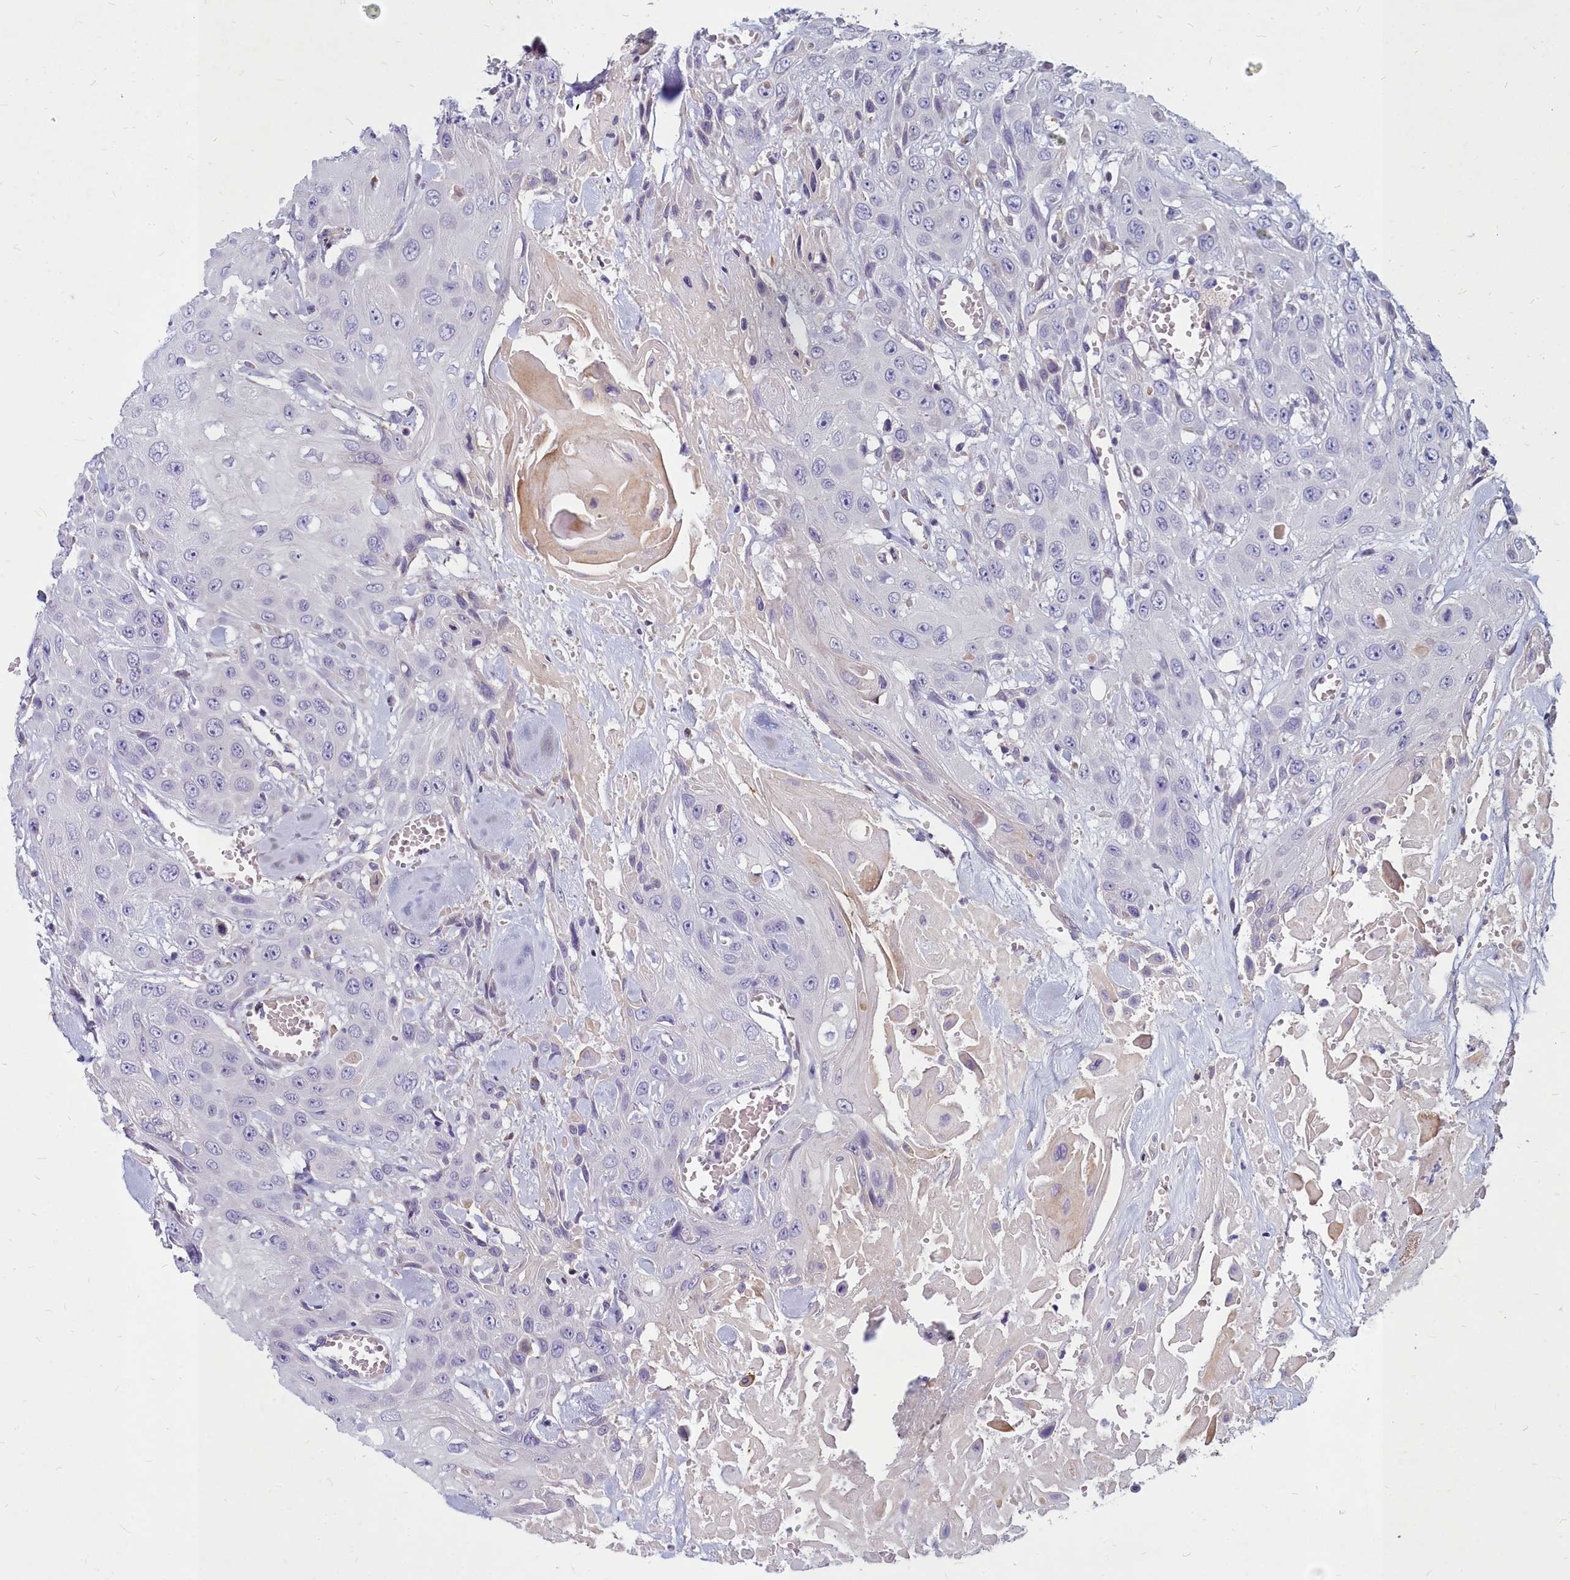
{"staining": {"intensity": "negative", "quantity": "none", "location": "none"}, "tissue": "head and neck cancer", "cell_type": "Tumor cells", "image_type": "cancer", "snomed": [{"axis": "morphology", "description": "Squamous cell carcinoma, NOS"}, {"axis": "topography", "description": "Head-Neck"}], "caption": "Immunohistochemistry (IHC) of human head and neck cancer (squamous cell carcinoma) shows no staining in tumor cells.", "gene": "SMPD4", "patient": {"sex": "male", "age": 81}}